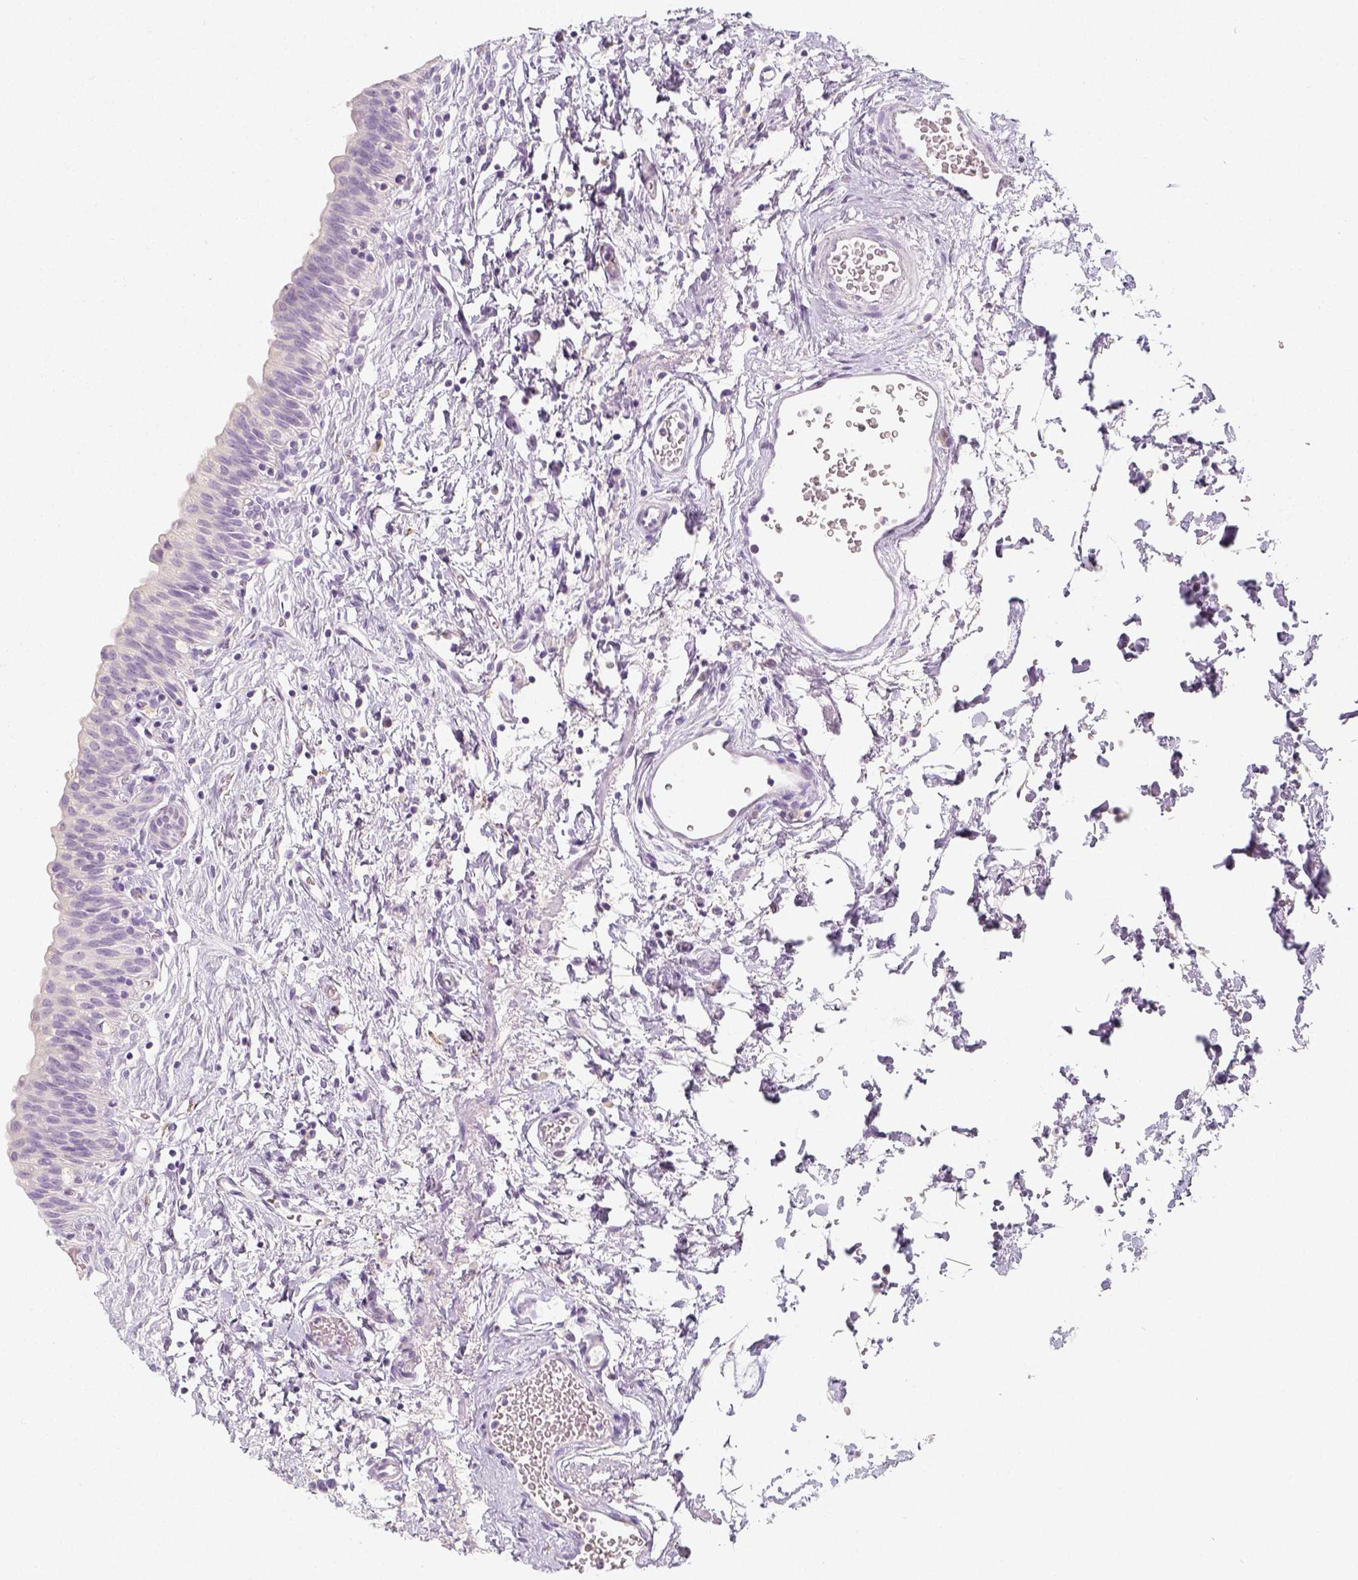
{"staining": {"intensity": "negative", "quantity": "none", "location": "none"}, "tissue": "urinary bladder", "cell_type": "Urothelial cells", "image_type": "normal", "snomed": [{"axis": "morphology", "description": "Normal tissue, NOS"}, {"axis": "topography", "description": "Urinary bladder"}], "caption": "Immunohistochemical staining of unremarkable urinary bladder shows no significant positivity in urothelial cells.", "gene": "NECAB2", "patient": {"sex": "male", "age": 56}}